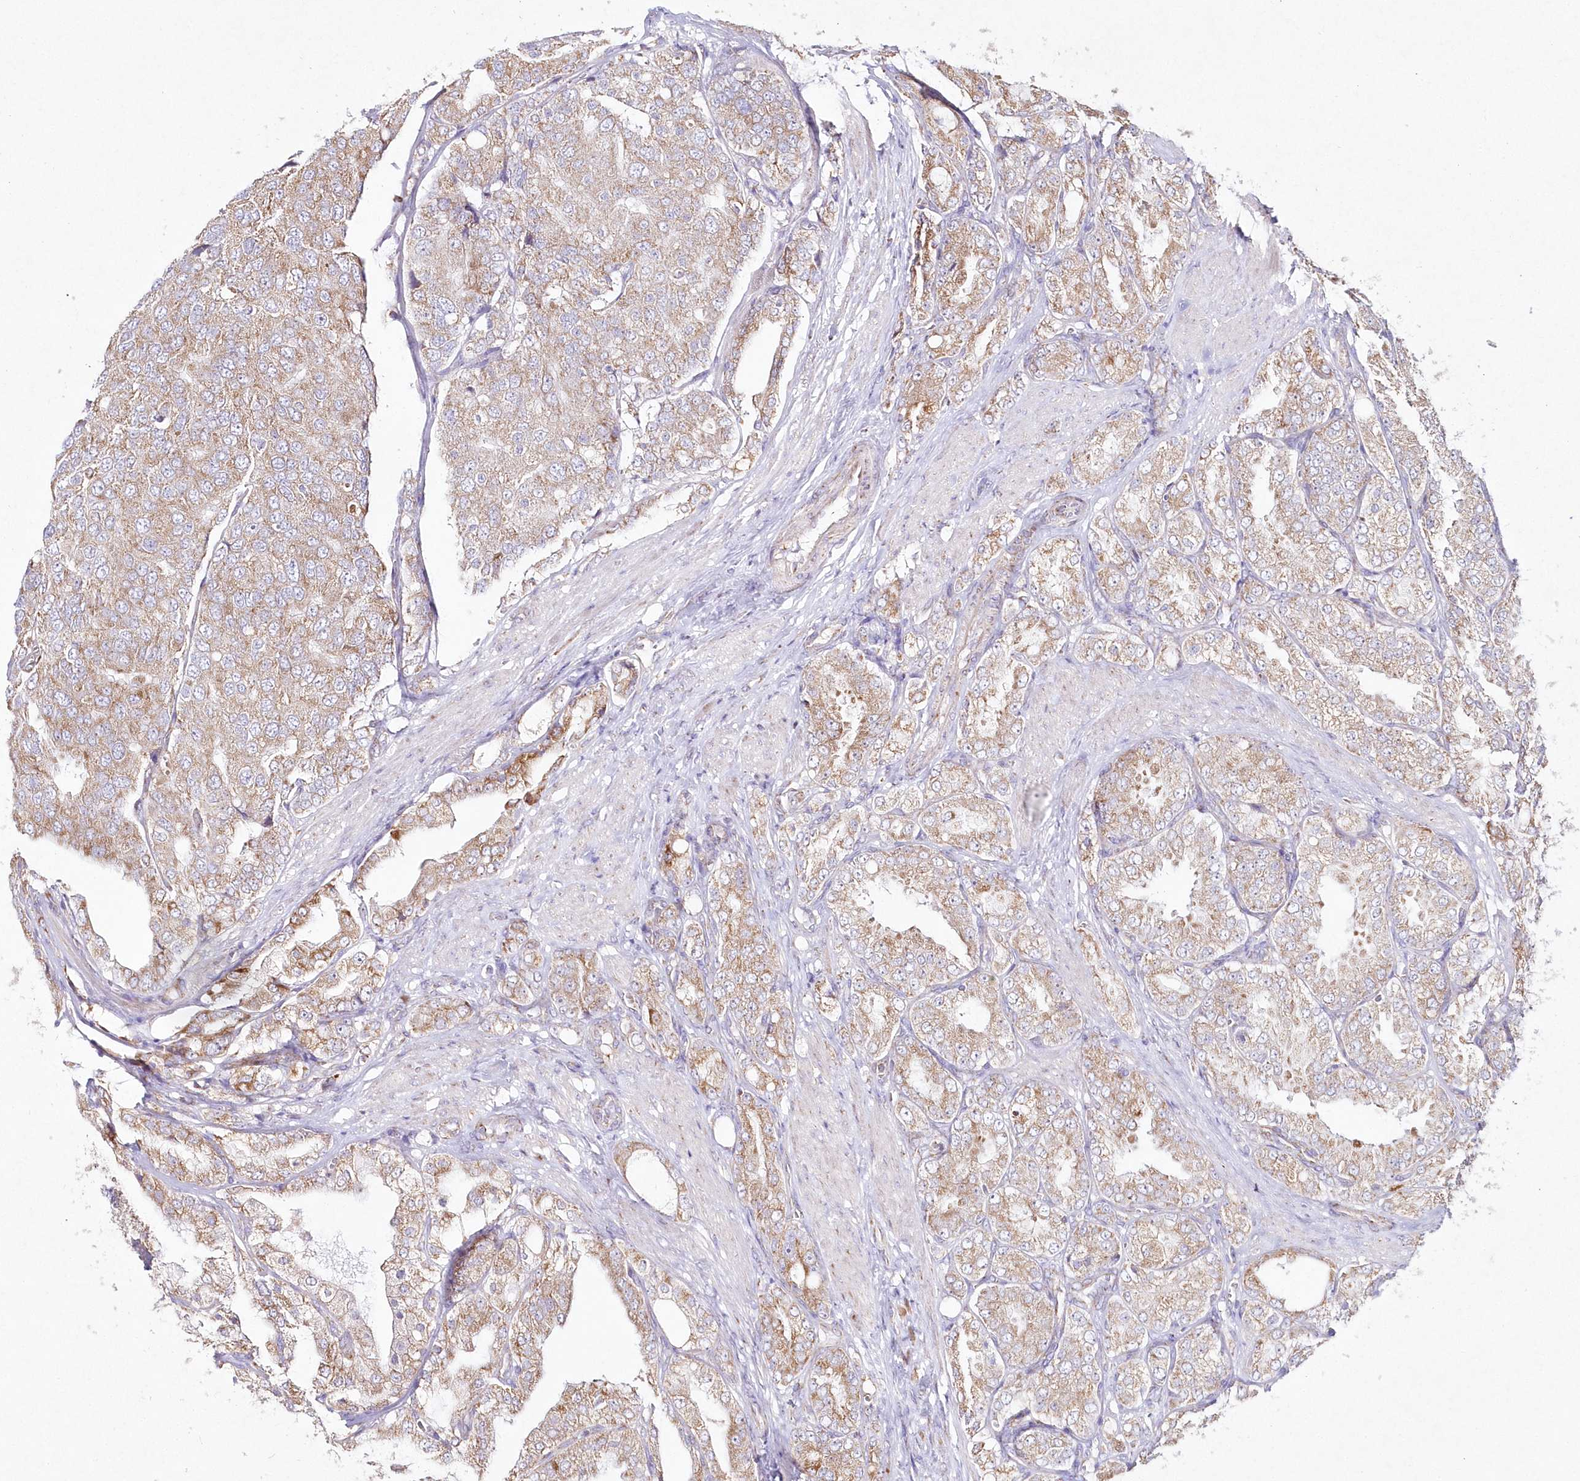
{"staining": {"intensity": "weak", "quantity": "25%-75%", "location": "cytoplasmic/membranous"}, "tissue": "prostate cancer", "cell_type": "Tumor cells", "image_type": "cancer", "snomed": [{"axis": "morphology", "description": "Adenocarcinoma, High grade"}, {"axis": "topography", "description": "Prostate"}], "caption": "IHC photomicrograph of prostate cancer (high-grade adenocarcinoma) stained for a protein (brown), which demonstrates low levels of weak cytoplasmic/membranous positivity in approximately 25%-75% of tumor cells.", "gene": "DNA2", "patient": {"sex": "male", "age": 50}}